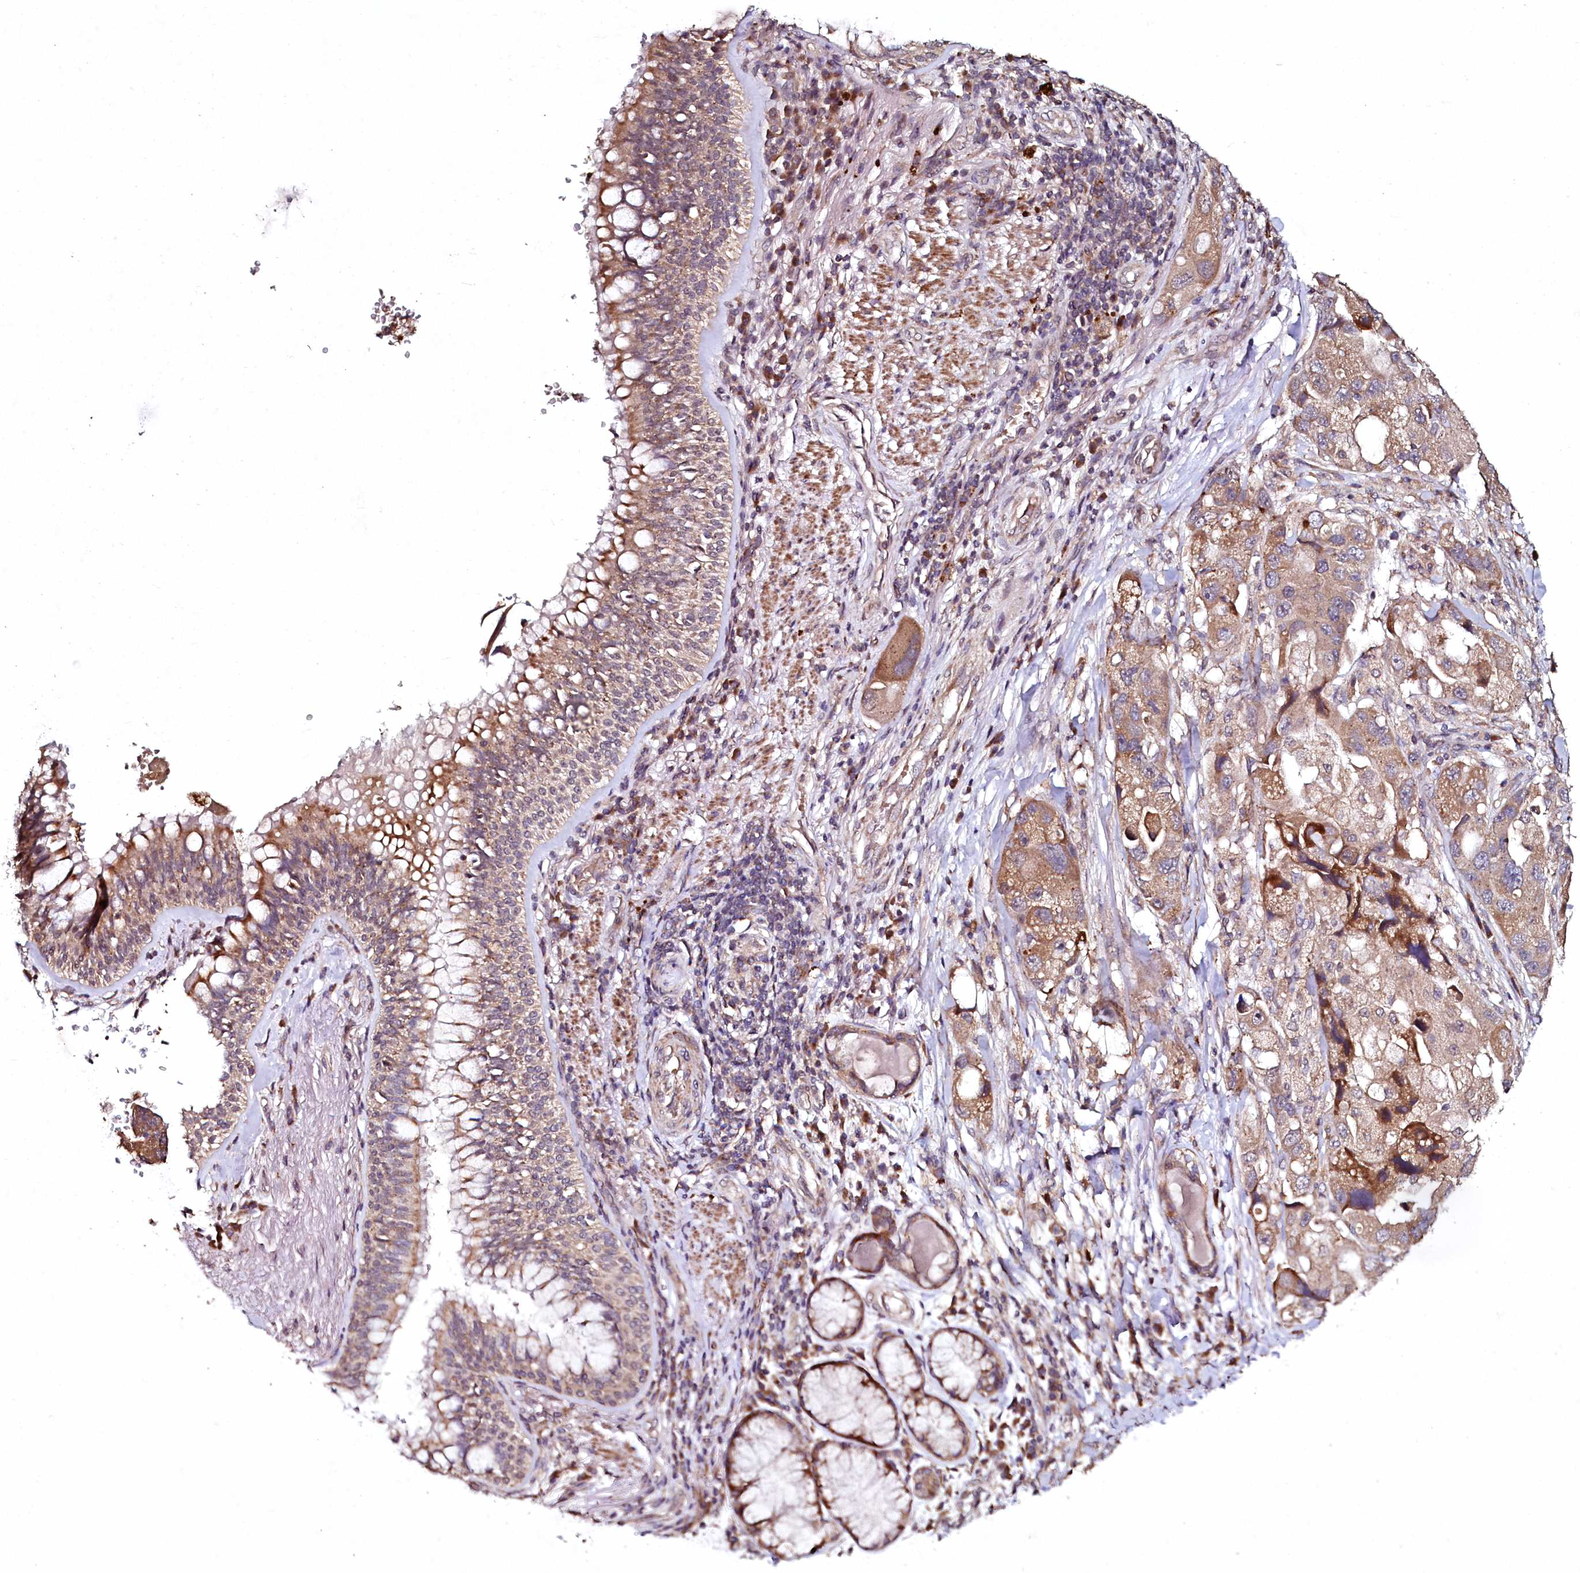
{"staining": {"intensity": "moderate", "quantity": ">75%", "location": "cytoplasmic/membranous"}, "tissue": "lung cancer", "cell_type": "Tumor cells", "image_type": "cancer", "snomed": [{"axis": "morphology", "description": "Adenocarcinoma, NOS"}, {"axis": "topography", "description": "Lung"}], "caption": "An IHC photomicrograph of tumor tissue is shown. Protein staining in brown highlights moderate cytoplasmic/membranous positivity in lung cancer (adenocarcinoma) within tumor cells.", "gene": "SEC24C", "patient": {"sex": "female", "age": 54}}